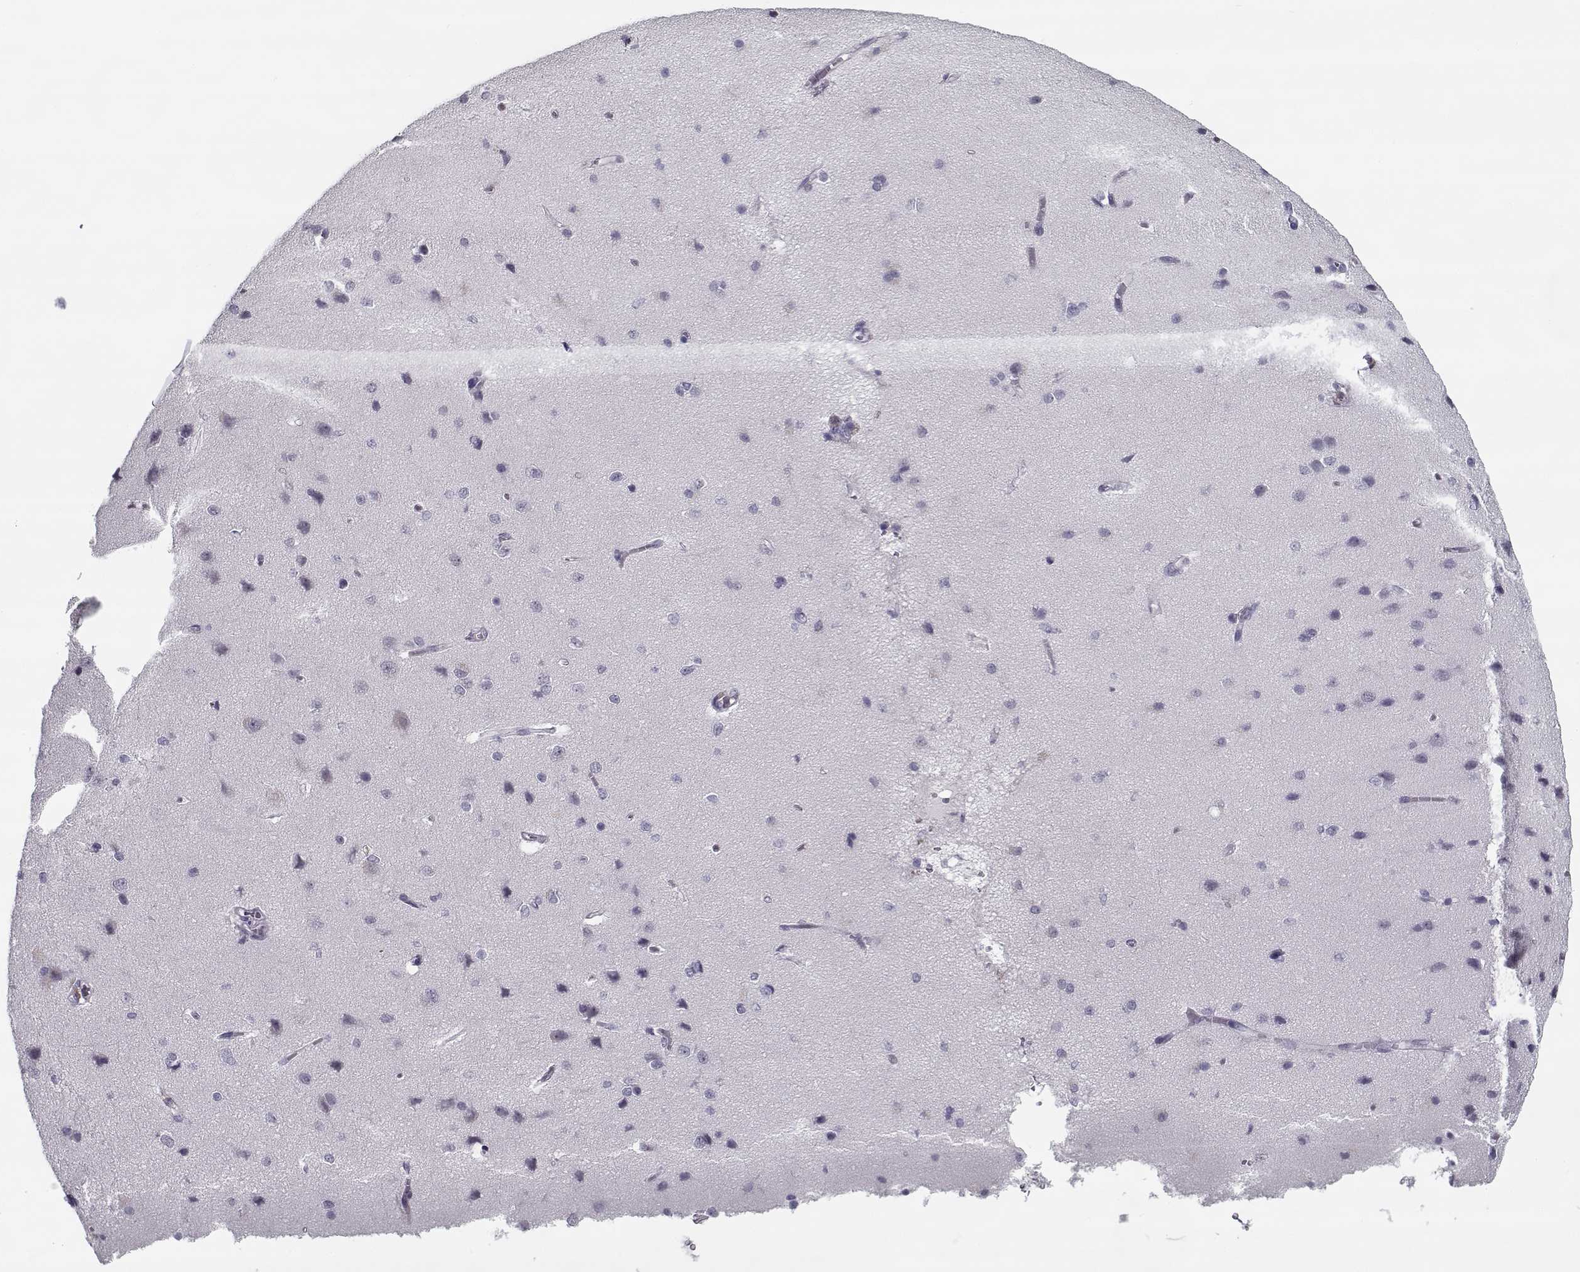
{"staining": {"intensity": "negative", "quantity": "none", "location": "none"}, "tissue": "cerebral cortex", "cell_type": "Endothelial cells", "image_type": "normal", "snomed": [{"axis": "morphology", "description": "Normal tissue, NOS"}, {"axis": "topography", "description": "Cerebral cortex"}], "caption": "IHC photomicrograph of normal cerebral cortex: cerebral cortex stained with DAB shows no significant protein staining in endothelial cells.", "gene": "SPACA9", "patient": {"sex": "male", "age": 37}}